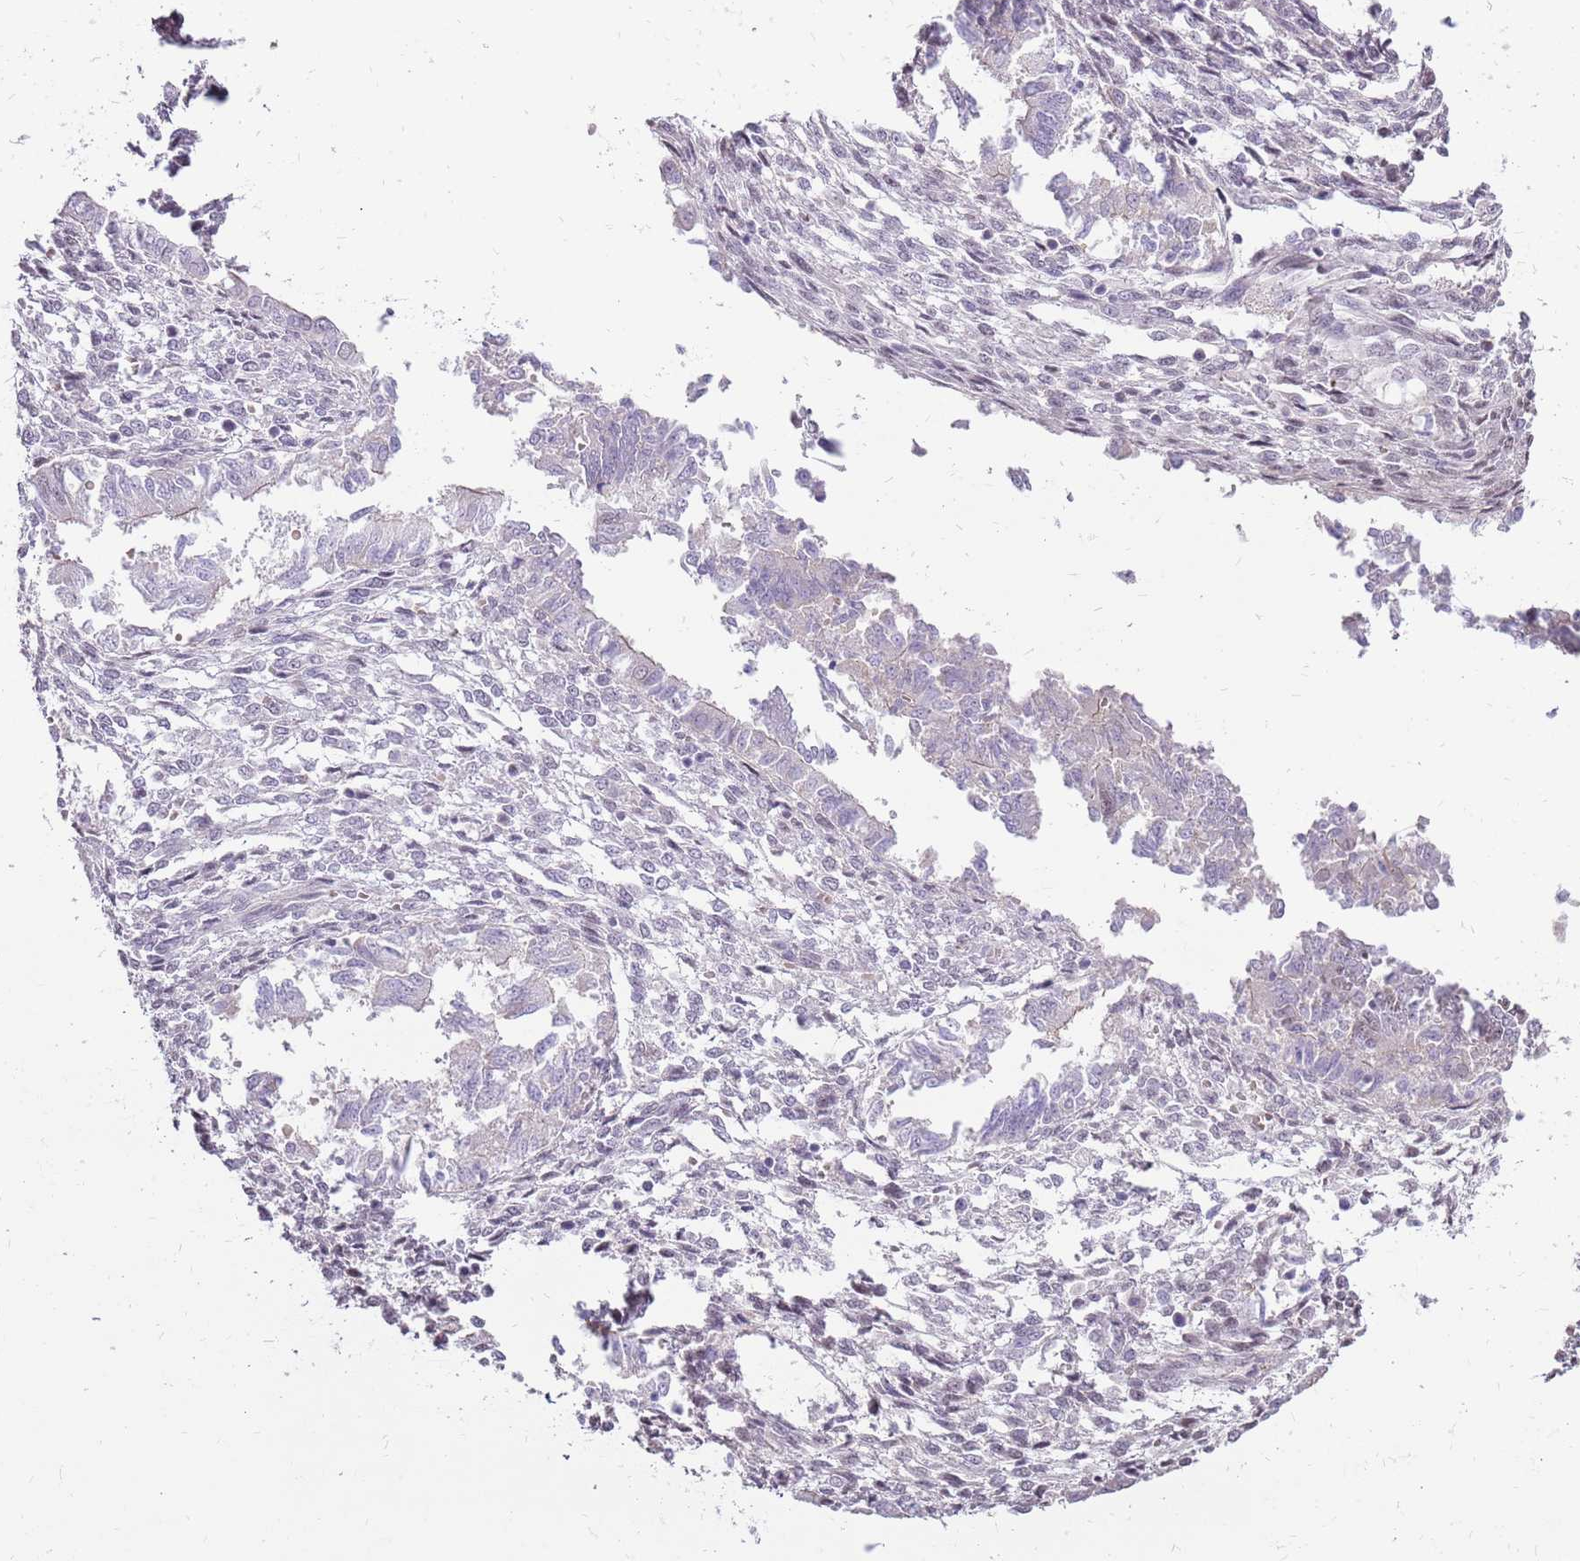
{"staining": {"intensity": "negative", "quantity": "none", "location": "none"}, "tissue": "endometrium", "cell_type": "Cells in endometrial stroma", "image_type": "normal", "snomed": [{"axis": "morphology", "description": "Normal tissue, NOS"}, {"axis": "topography", "description": "Uterus"}, {"axis": "topography", "description": "Endometrium"}], "caption": "The histopathology image demonstrates no significant positivity in cells in endometrial stroma of endometrium.", "gene": "MCUB", "patient": {"sex": "female", "age": 48}}